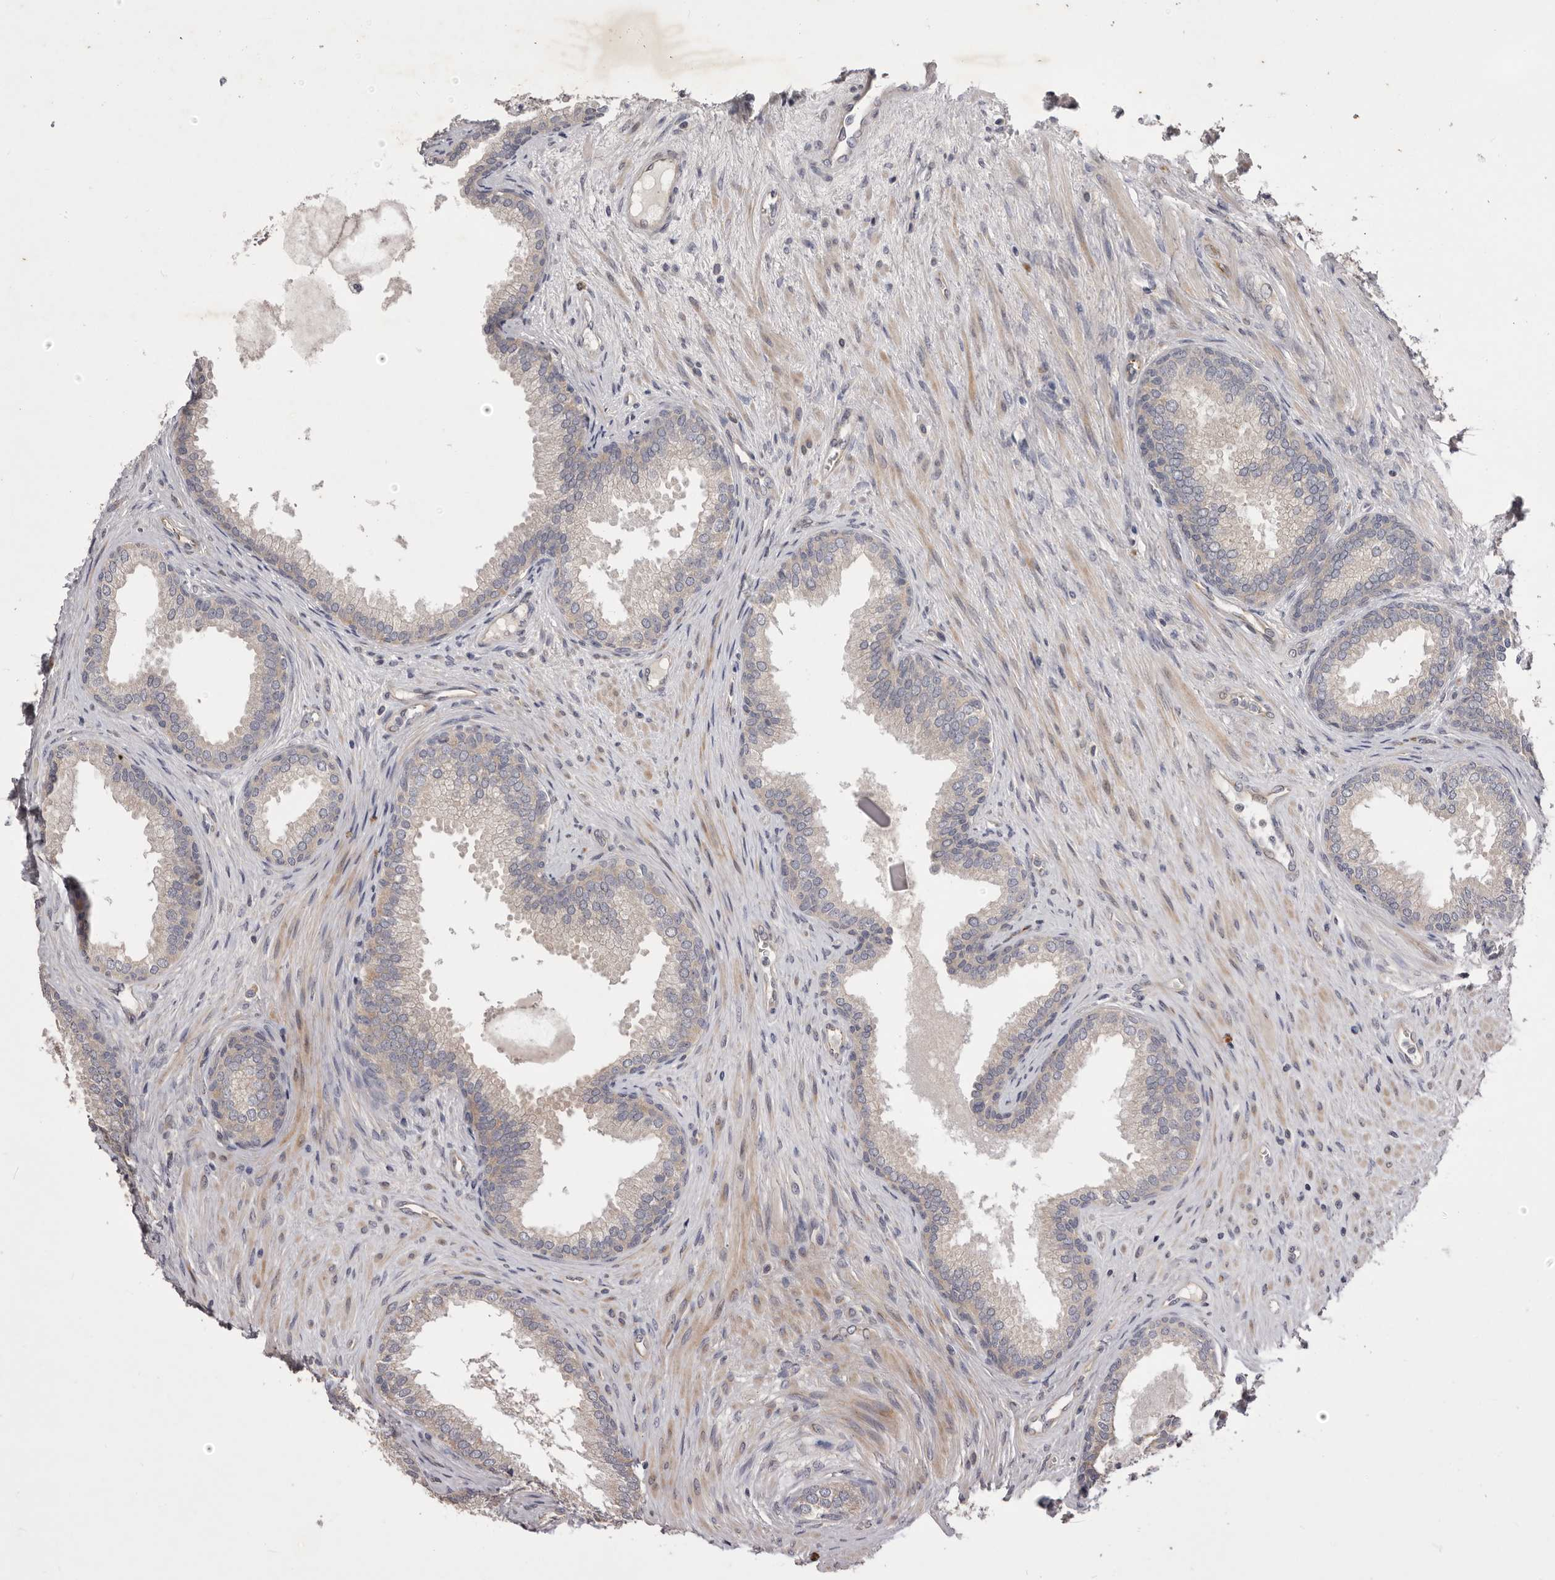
{"staining": {"intensity": "negative", "quantity": "none", "location": "none"}, "tissue": "prostate", "cell_type": "Glandular cells", "image_type": "normal", "snomed": [{"axis": "morphology", "description": "Normal tissue, NOS"}, {"axis": "topography", "description": "Prostate"}], "caption": "This is an immunohistochemistry (IHC) image of normal prostate. There is no positivity in glandular cells.", "gene": "PNRC1", "patient": {"sex": "male", "age": 76}}